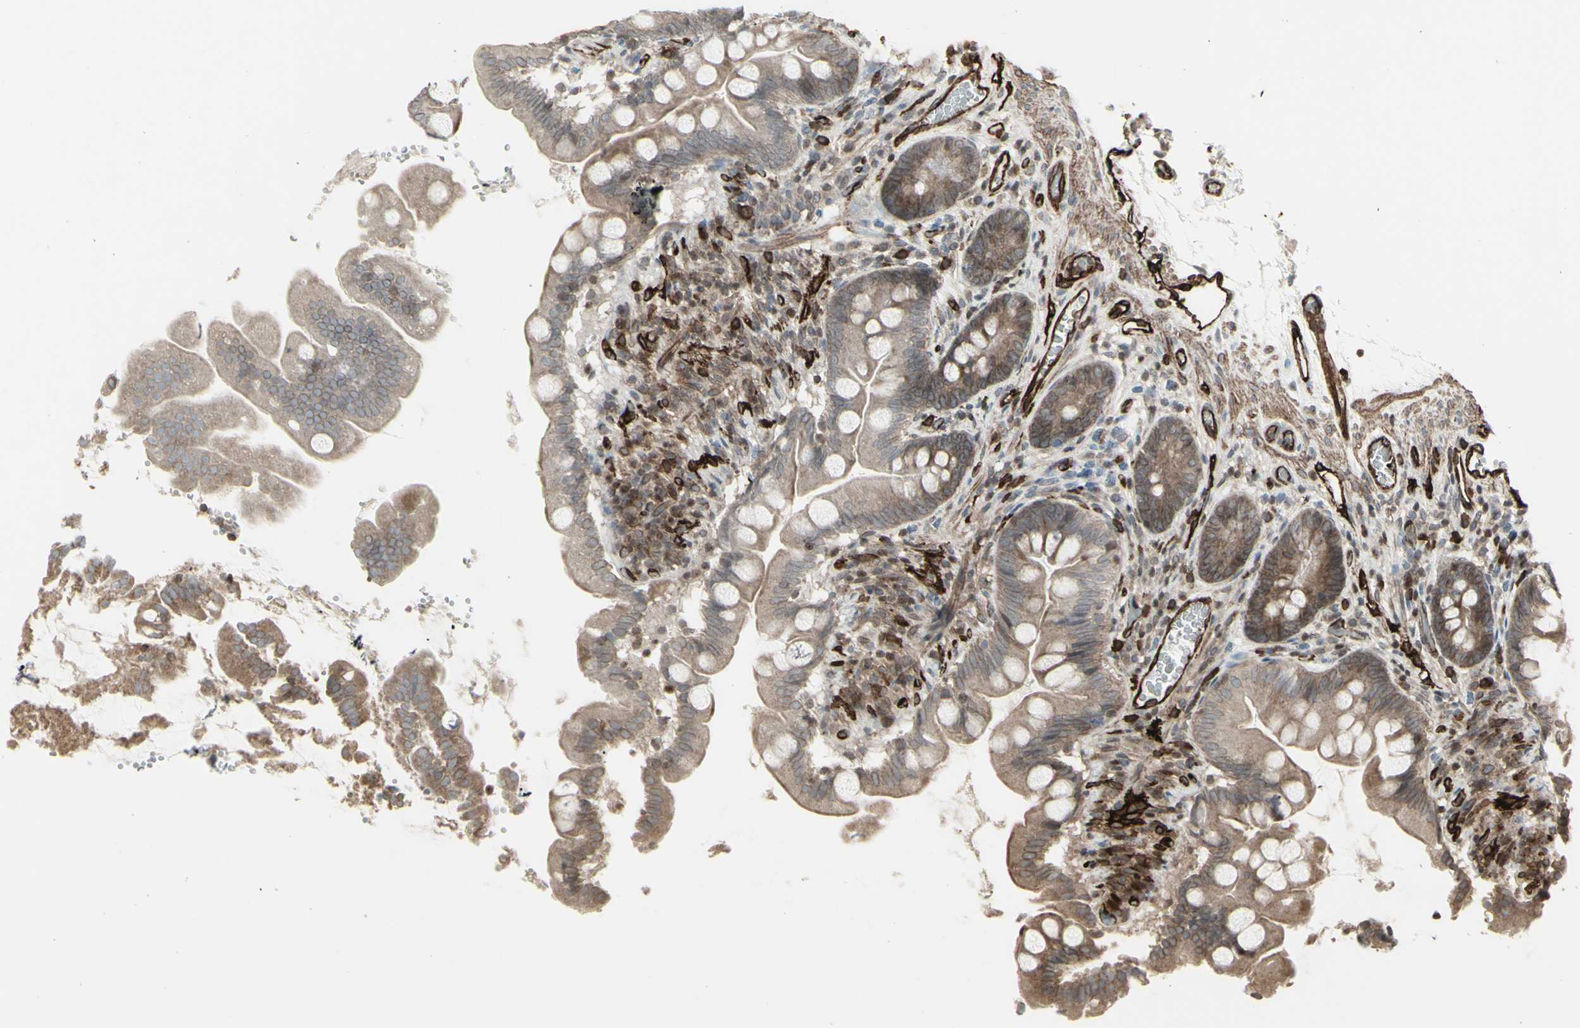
{"staining": {"intensity": "moderate", "quantity": ">75%", "location": "cytoplasmic/membranous"}, "tissue": "small intestine", "cell_type": "Glandular cells", "image_type": "normal", "snomed": [{"axis": "morphology", "description": "Normal tissue, NOS"}, {"axis": "topography", "description": "Small intestine"}], "caption": "DAB immunohistochemical staining of normal small intestine reveals moderate cytoplasmic/membranous protein staining in about >75% of glandular cells. (brown staining indicates protein expression, while blue staining denotes nuclei).", "gene": "DTX3L", "patient": {"sex": "female", "age": 56}}